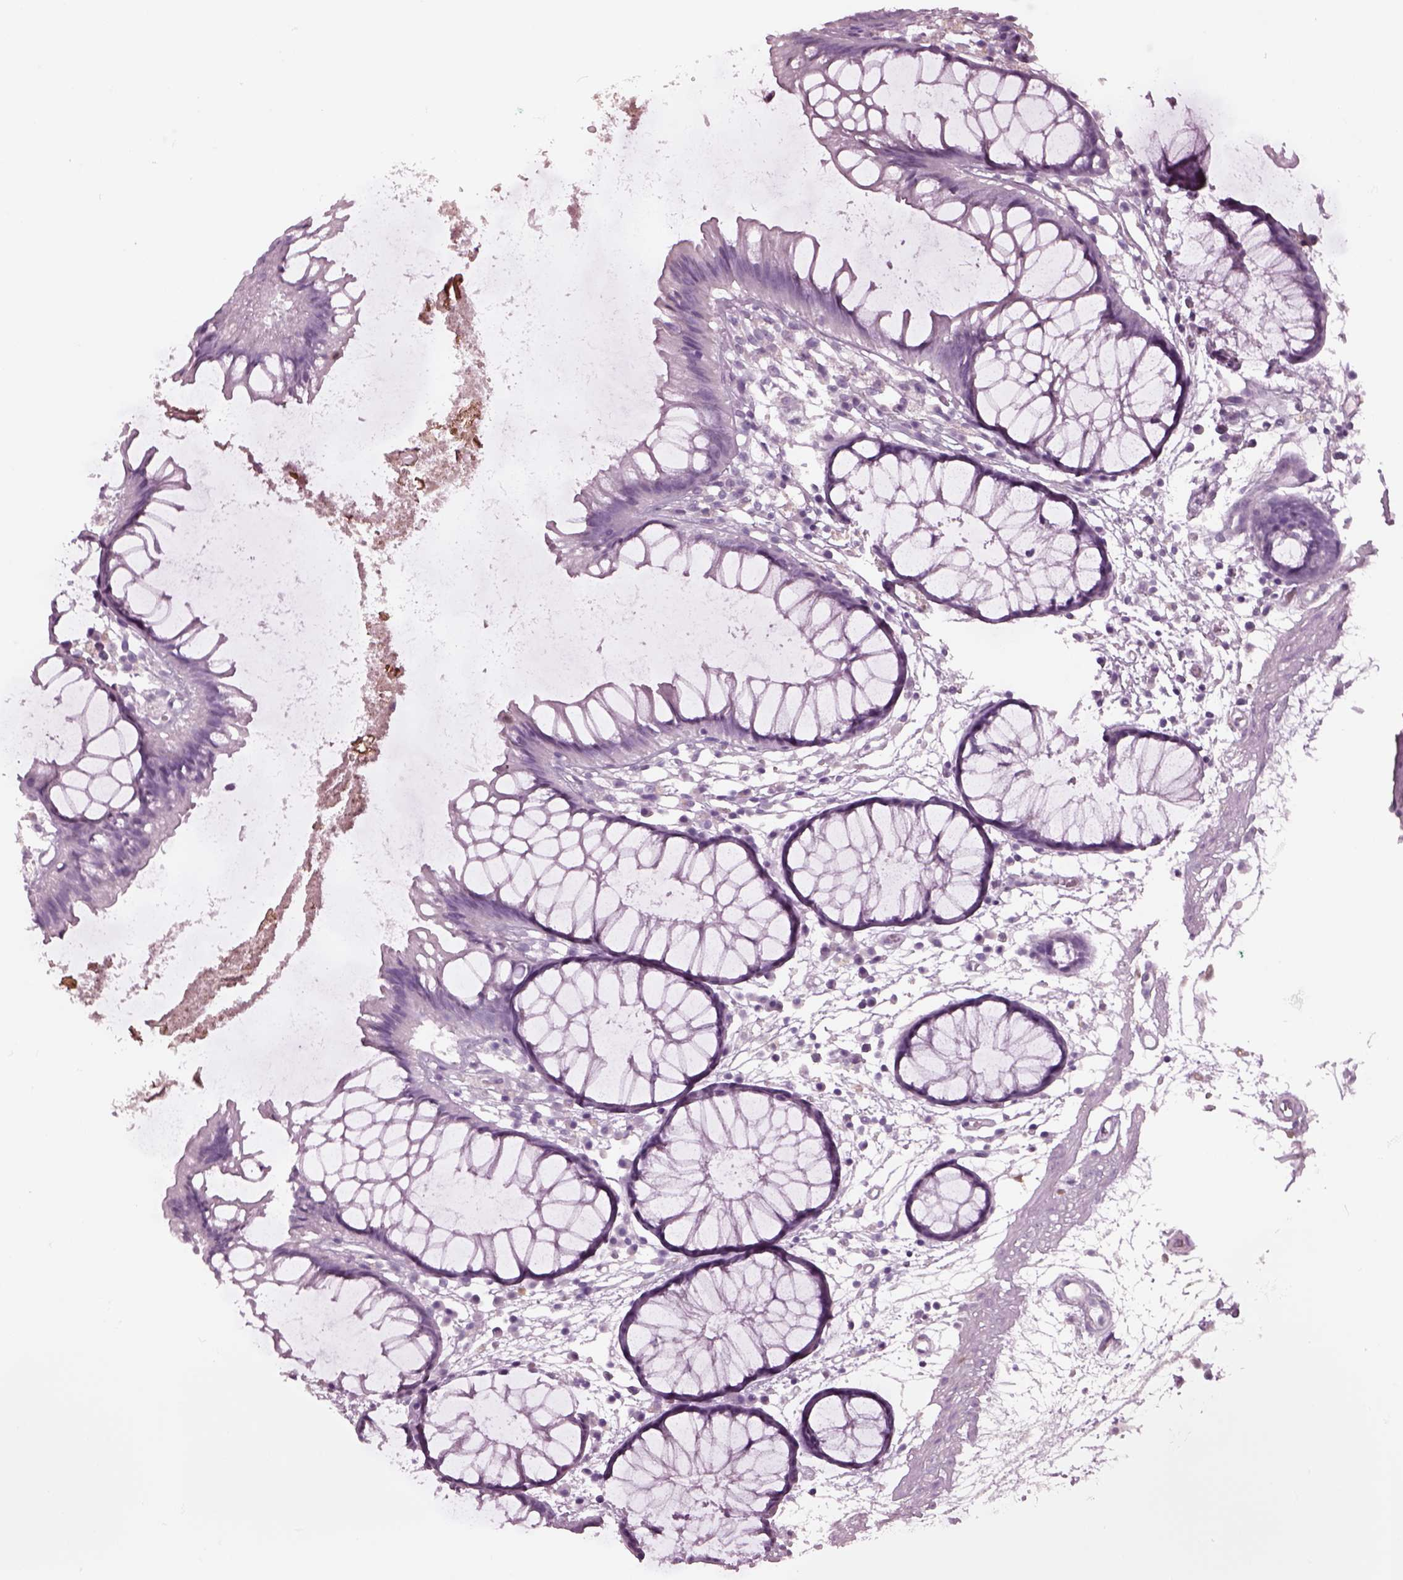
{"staining": {"intensity": "negative", "quantity": "none", "location": "none"}, "tissue": "colon", "cell_type": "Endothelial cells", "image_type": "normal", "snomed": [{"axis": "morphology", "description": "Normal tissue, NOS"}, {"axis": "morphology", "description": "Adenocarcinoma, NOS"}, {"axis": "topography", "description": "Colon"}], "caption": "Immunohistochemistry (IHC) histopathology image of unremarkable colon: colon stained with DAB (3,3'-diaminobenzidine) shows no significant protein expression in endothelial cells.", "gene": "TPPP2", "patient": {"sex": "male", "age": 65}}